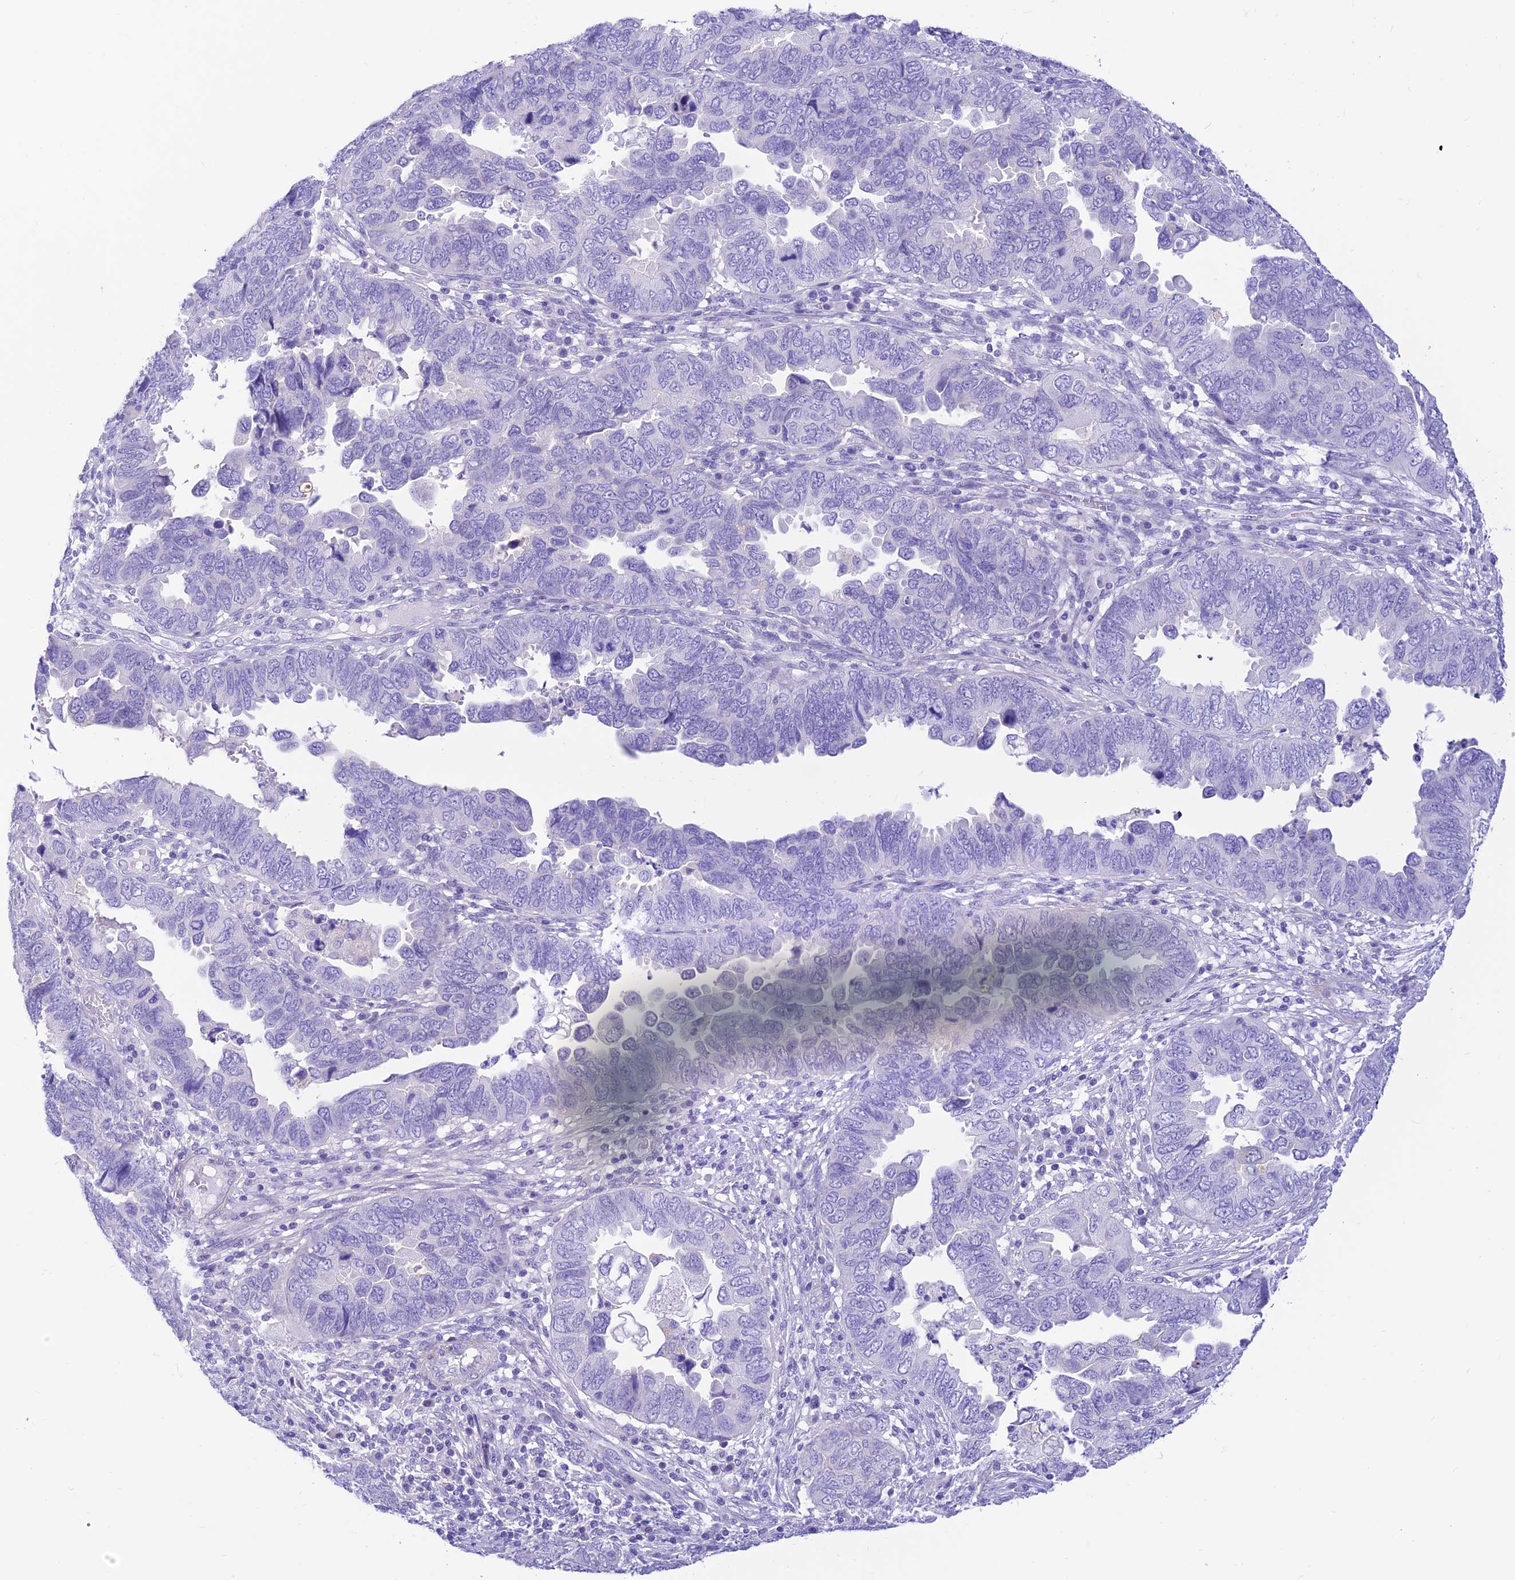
{"staining": {"intensity": "negative", "quantity": "none", "location": "none"}, "tissue": "endometrial cancer", "cell_type": "Tumor cells", "image_type": "cancer", "snomed": [{"axis": "morphology", "description": "Adenocarcinoma, NOS"}, {"axis": "topography", "description": "Endometrium"}], "caption": "Tumor cells show no significant positivity in adenocarcinoma (endometrial).", "gene": "PRNP", "patient": {"sex": "female", "age": 79}}